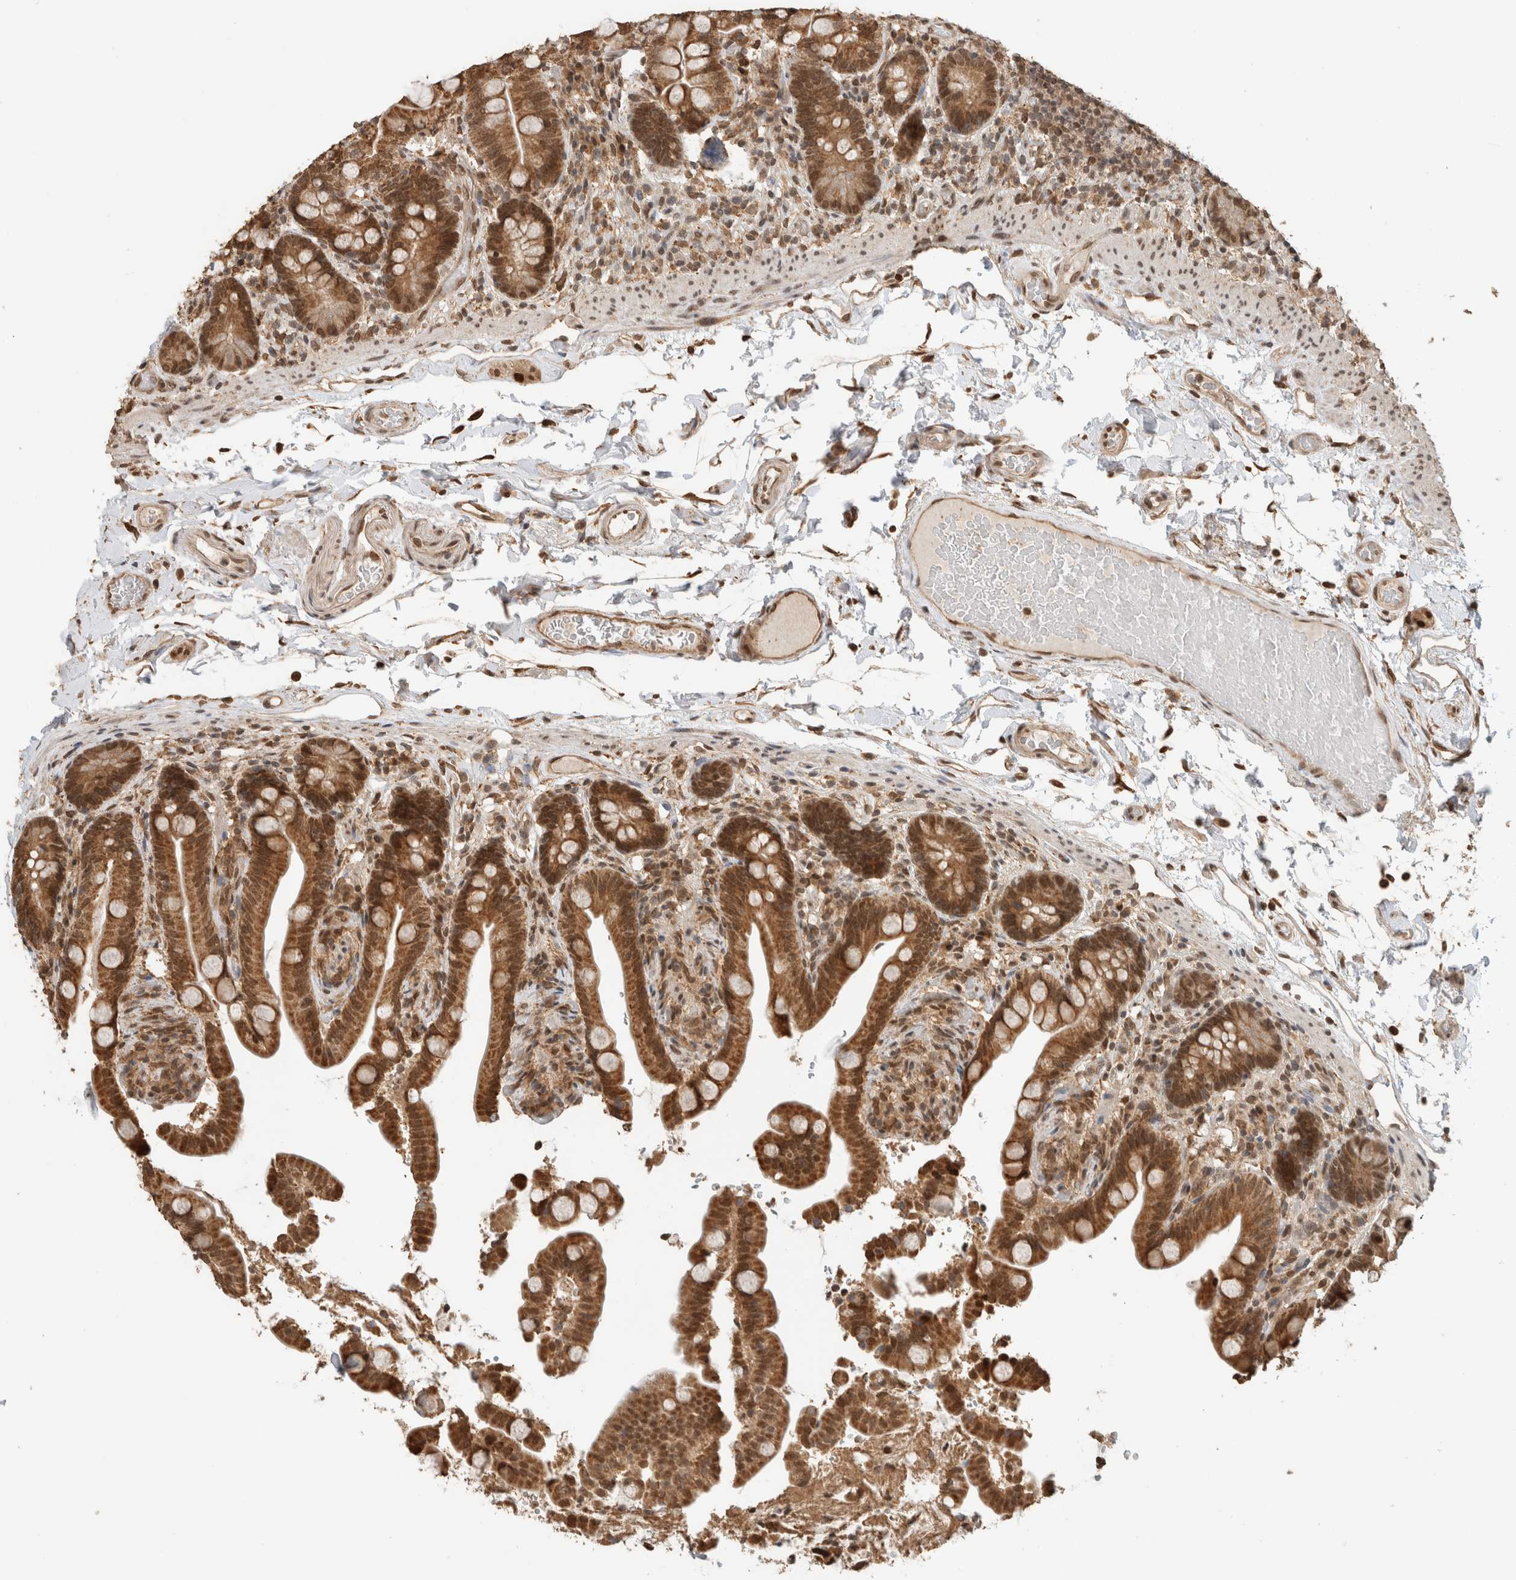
{"staining": {"intensity": "moderate", "quantity": ">75%", "location": "cytoplasmic/membranous"}, "tissue": "colon", "cell_type": "Endothelial cells", "image_type": "normal", "snomed": [{"axis": "morphology", "description": "Normal tissue, NOS"}, {"axis": "topography", "description": "Smooth muscle"}, {"axis": "topography", "description": "Colon"}], "caption": "Brown immunohistochemical staining in unremarkable colon displays moderate cytoplasmic/membranous expression in approximately >75% of endothelial cells.", "gene": "C1orf21", "patient": {"sex": "male", "age": 73}}